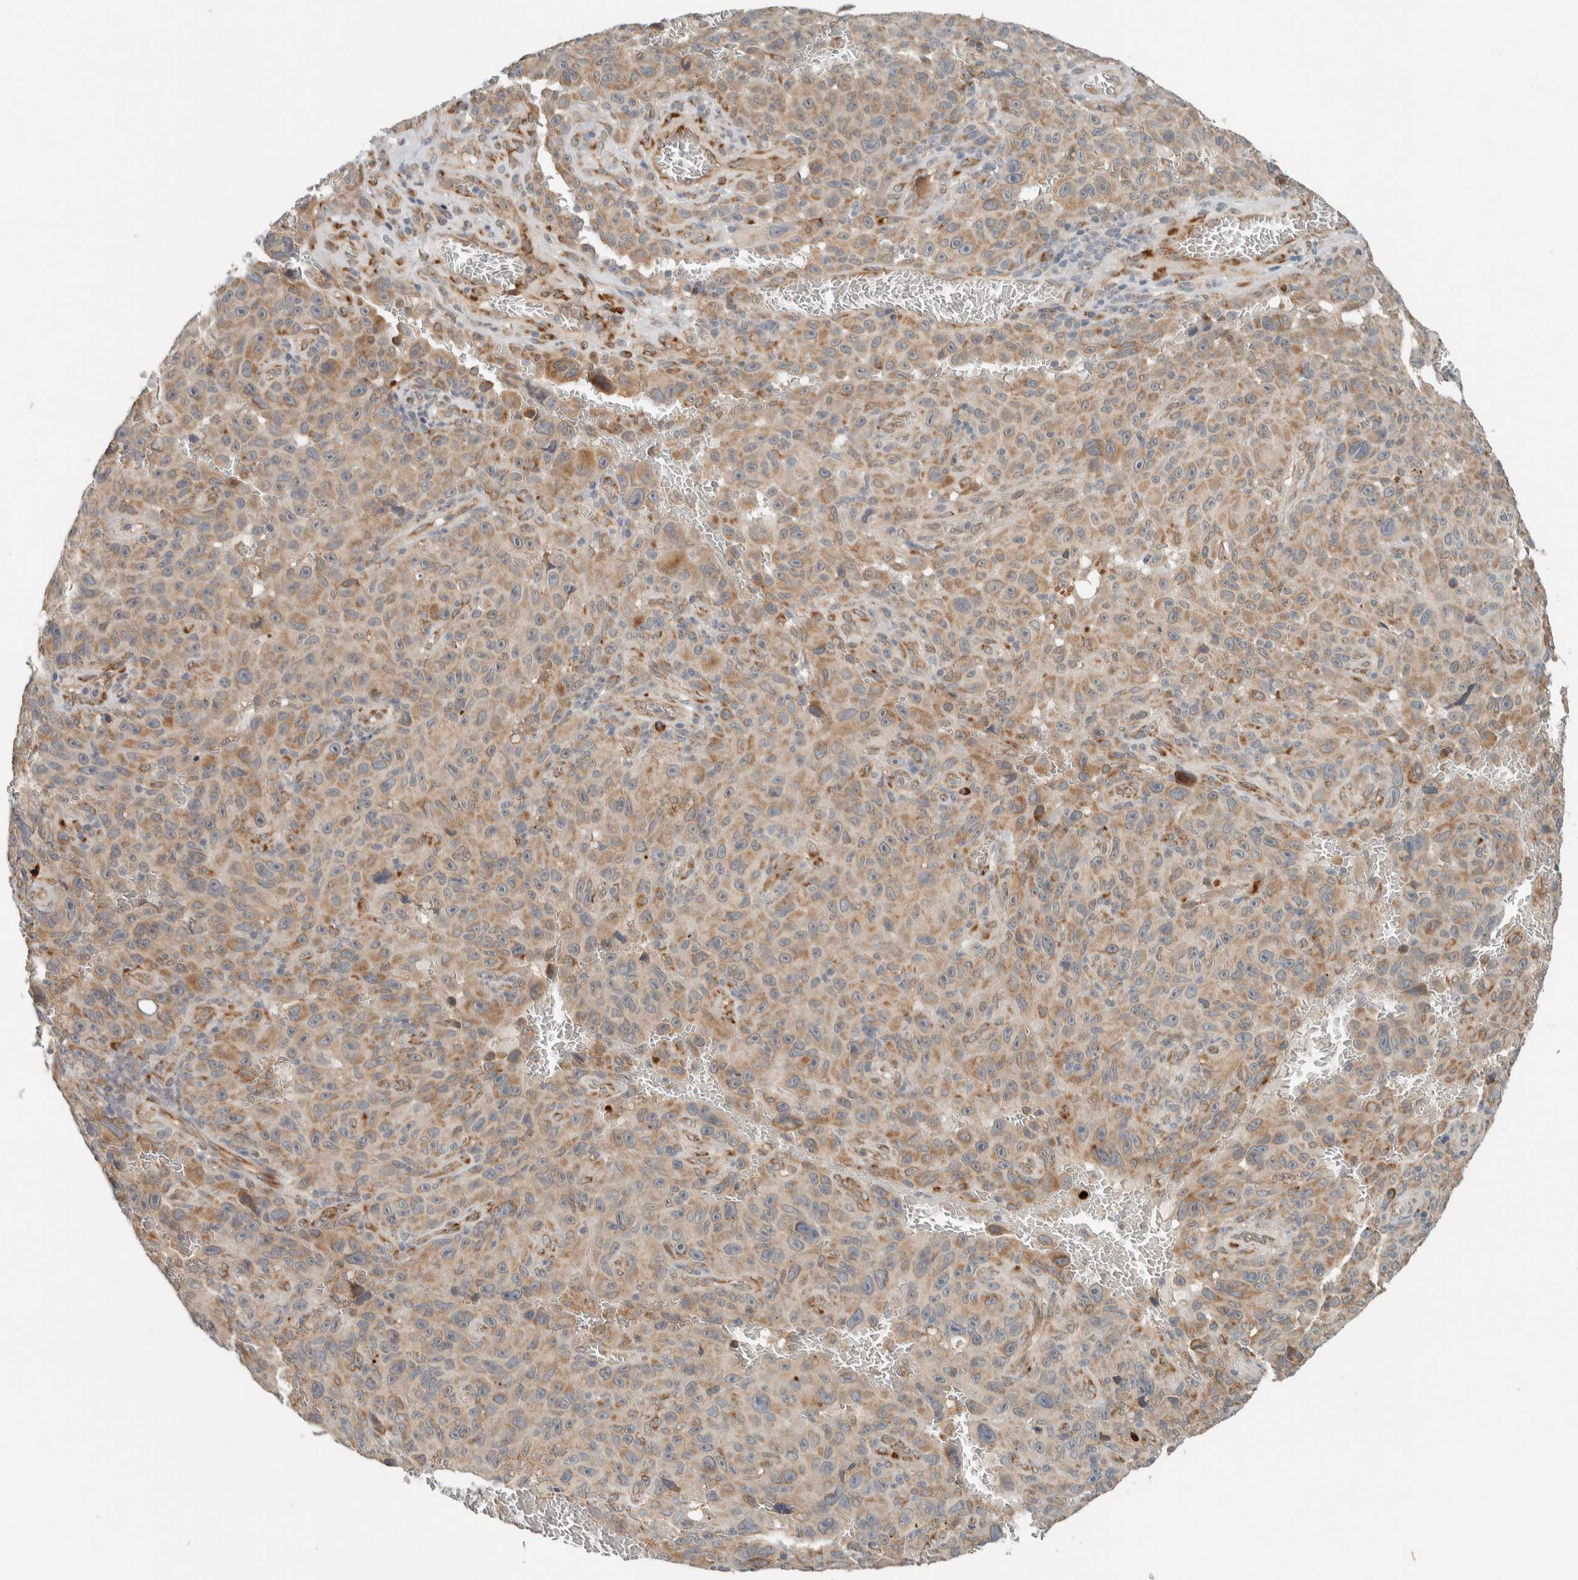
{"staining": {"intensity": "weak", "quantity": ">75%", "location": "cytoplasmic/membranous"}, "tissue": "melanoma", "cell_type": "Tumor cells", "image_type": "cancer", "snomed": [{"axis": "morphology", "description": "Malignant melanoma, NOS"}, {"axis": "topography", "description": "Skin"}], "caption": "Malignant melanoma stained for a protein (brown) shows weak cytoplasmic/membranous positive staining in about >75% of tumor cells.", "gene": "CTBP2", "patient": {"sex": "female", "age": 82}}